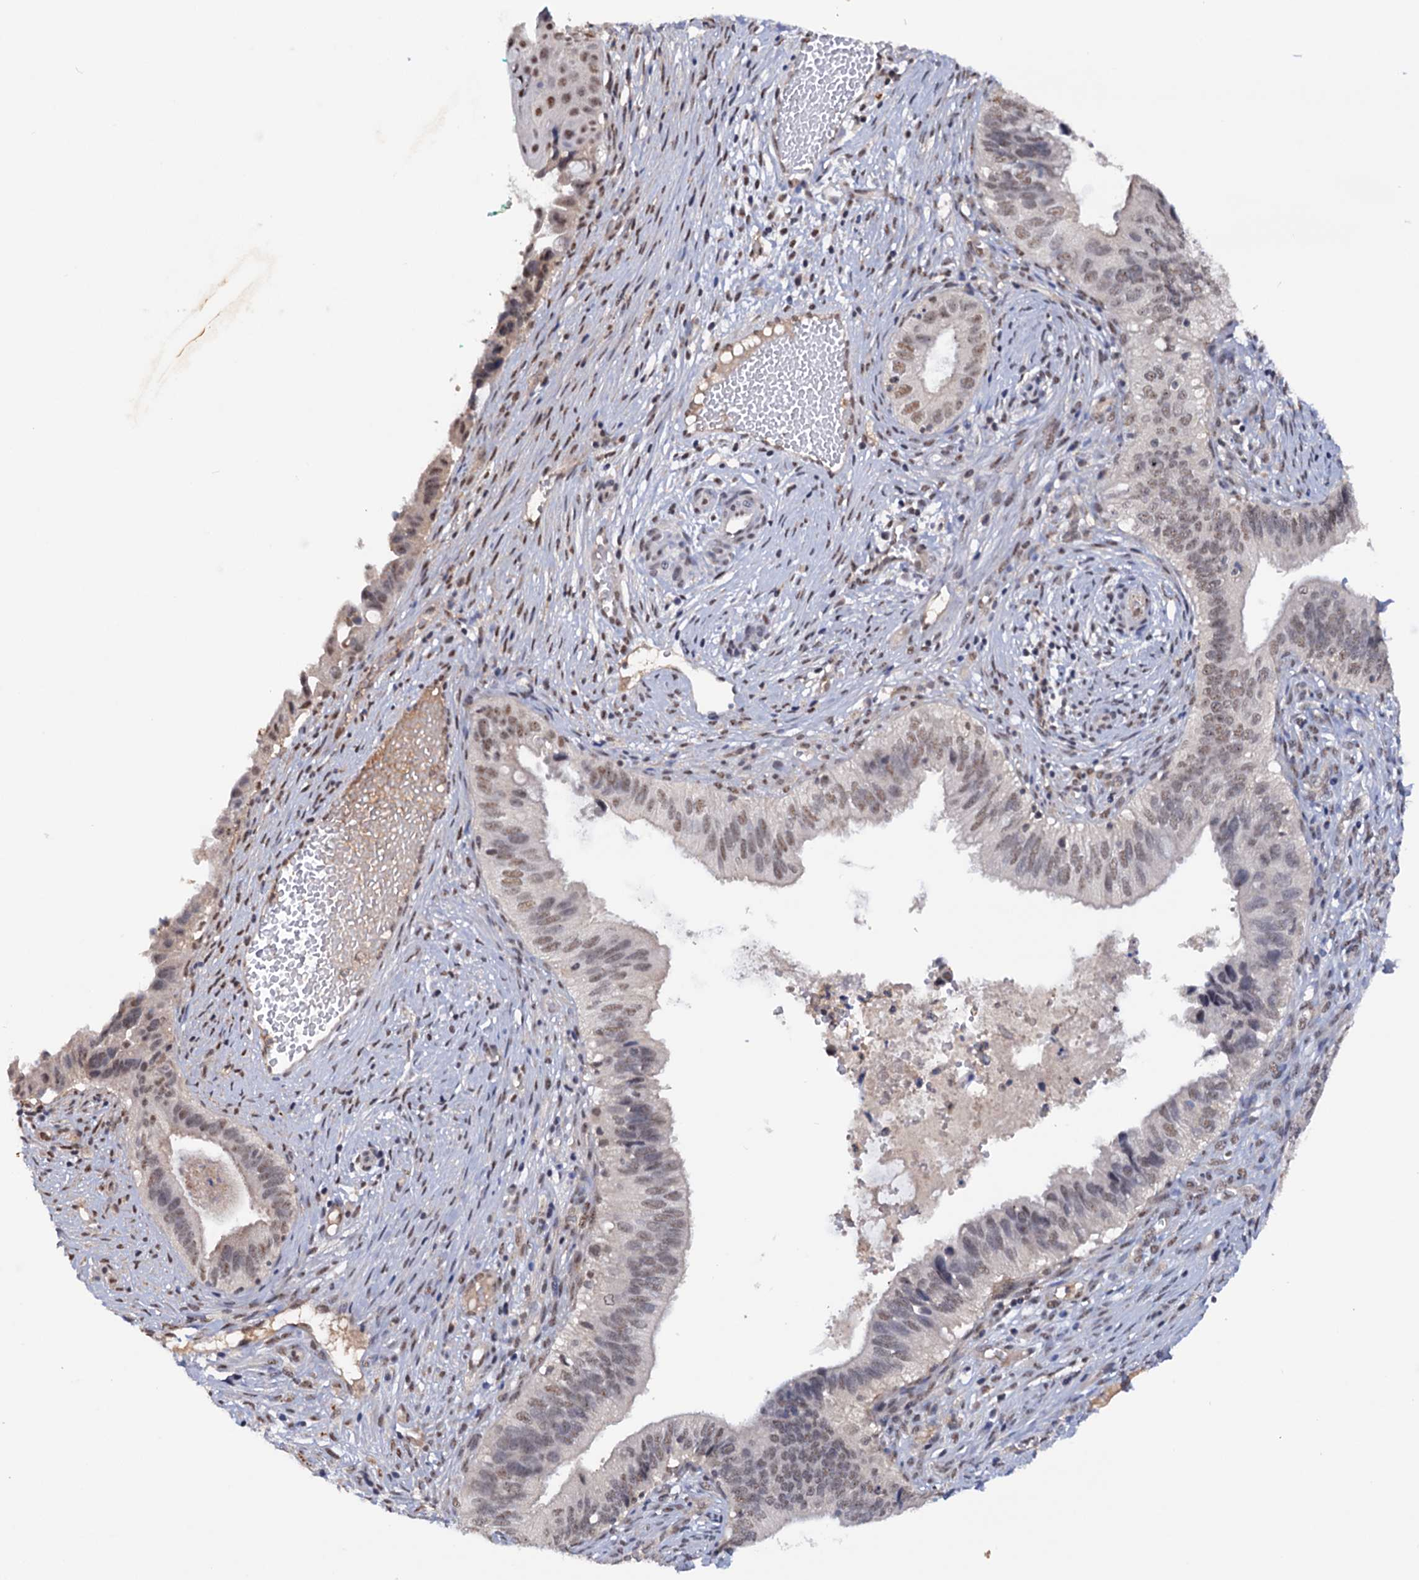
{"staining": {"intensity": "moderate", "quantity": "<25%", "location": "nuclear"}, "tissue": "cervical cancer", "cell_type": "Tumor cells", "image_type": "cancer", "snomed": [{"axis": "morphology", "description": "Adenocarcinoma, NOS"}, {"axis": "topography", "description": "Cervix"}], "caption": "About <25% of tumor cells in human adenocarcinoma (cervical) demonstrate moderate nuclear protein expression as visualized by brown immunohistochemical staining.", "gene": "TBC1D12", "patient": {"sex": "female", "age": 42}}